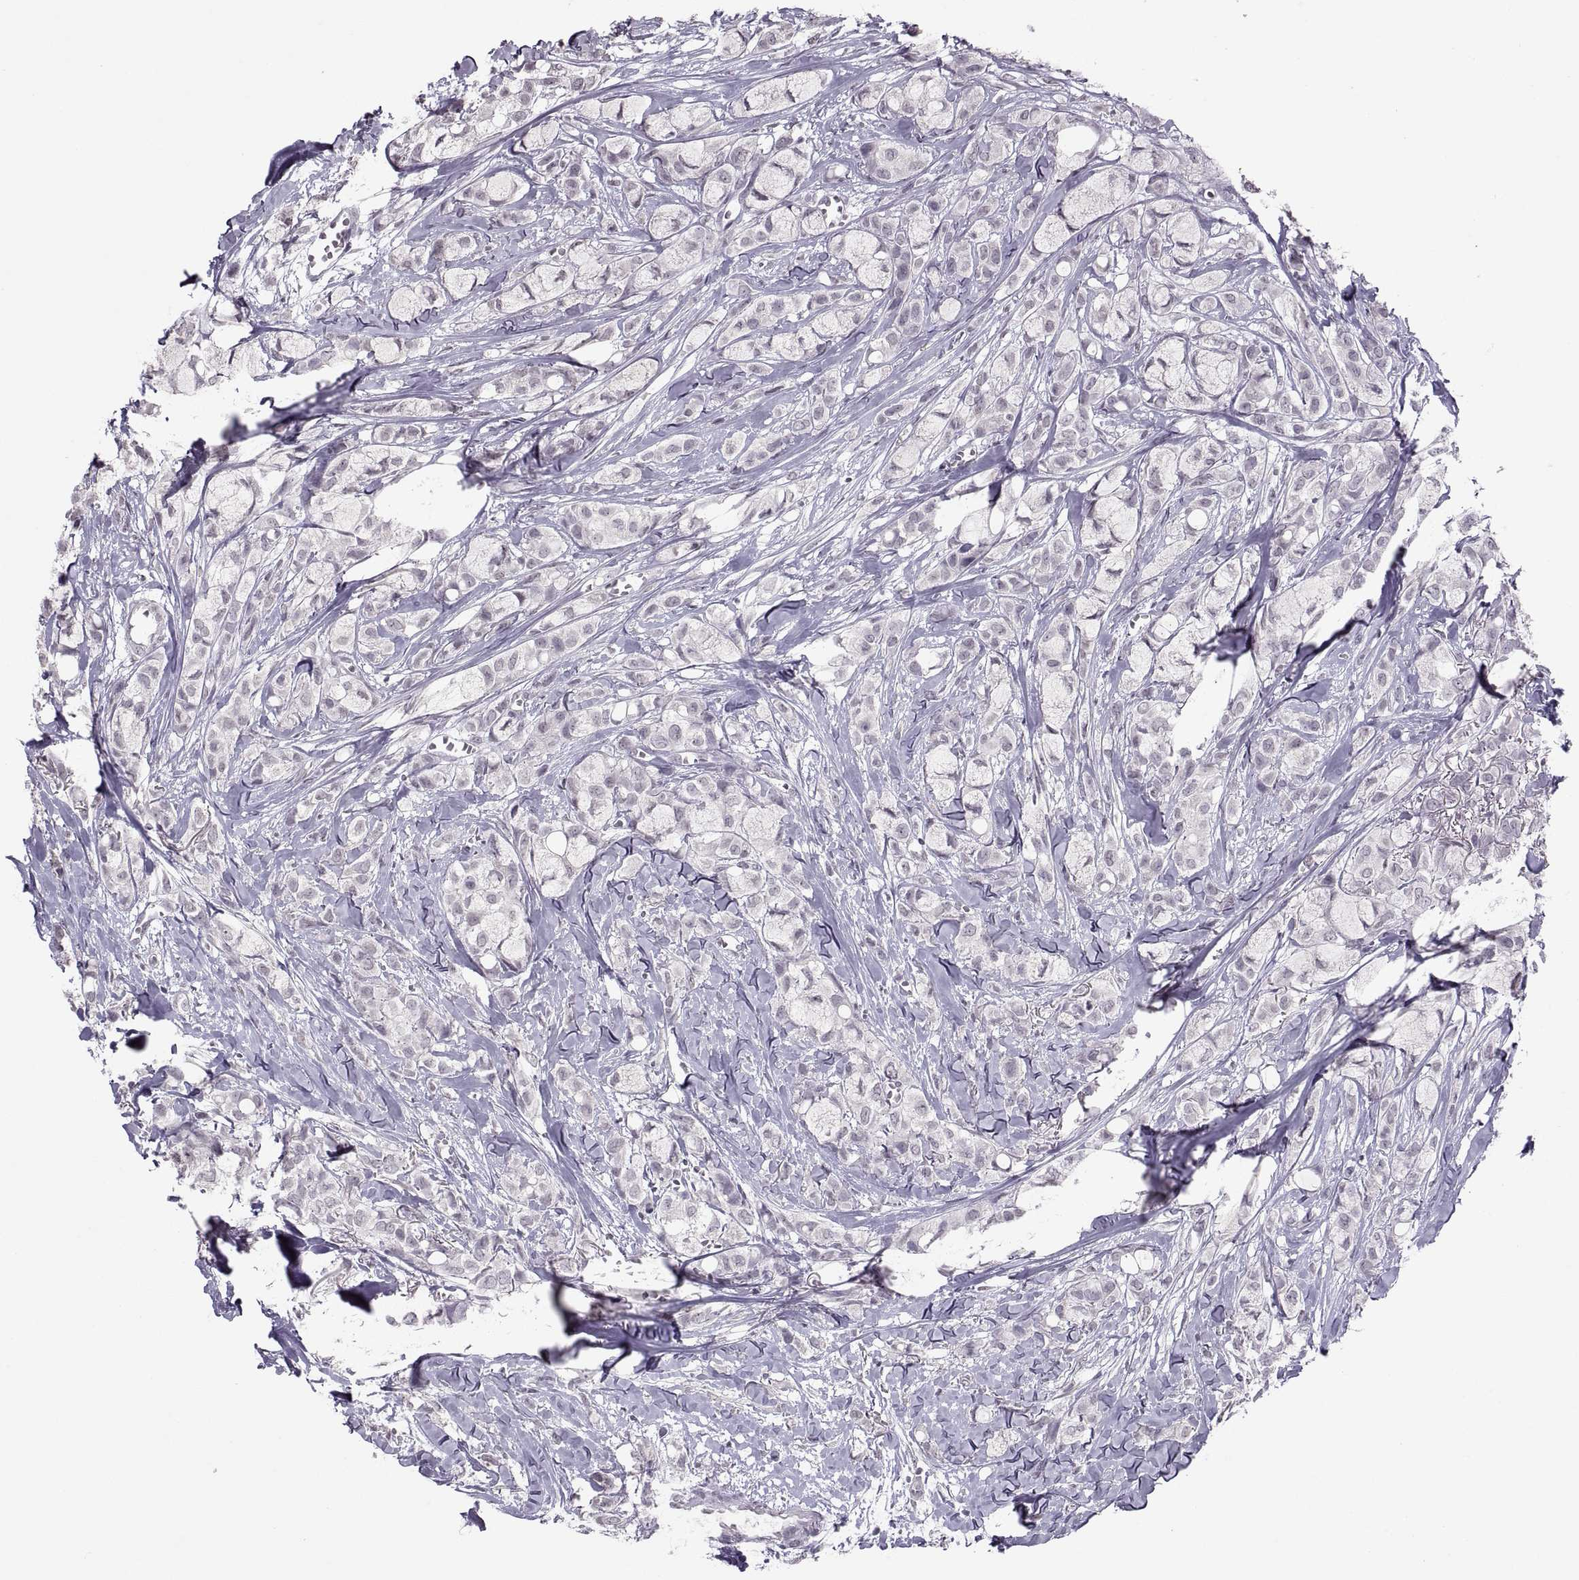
{"staining": {"intensity": "negative", "quantity": "none", "location": "none"}, "tissue": "breast cancer", "cell_type": "Tumor cells", "image_type": "cancer", "snomed": [{"axis": "morphology", "description": "Duct carcinoma"}, {"axis": "topography", "description": "Breast"}], "caption": "Breast infiltrating ductal carcinoma was stained to show a protein in brown. There is no significant expression in tumor cells. Nuclei are stained in blue.", "gene": "OTP", "patient": {"sex": "female", "age": 85}}